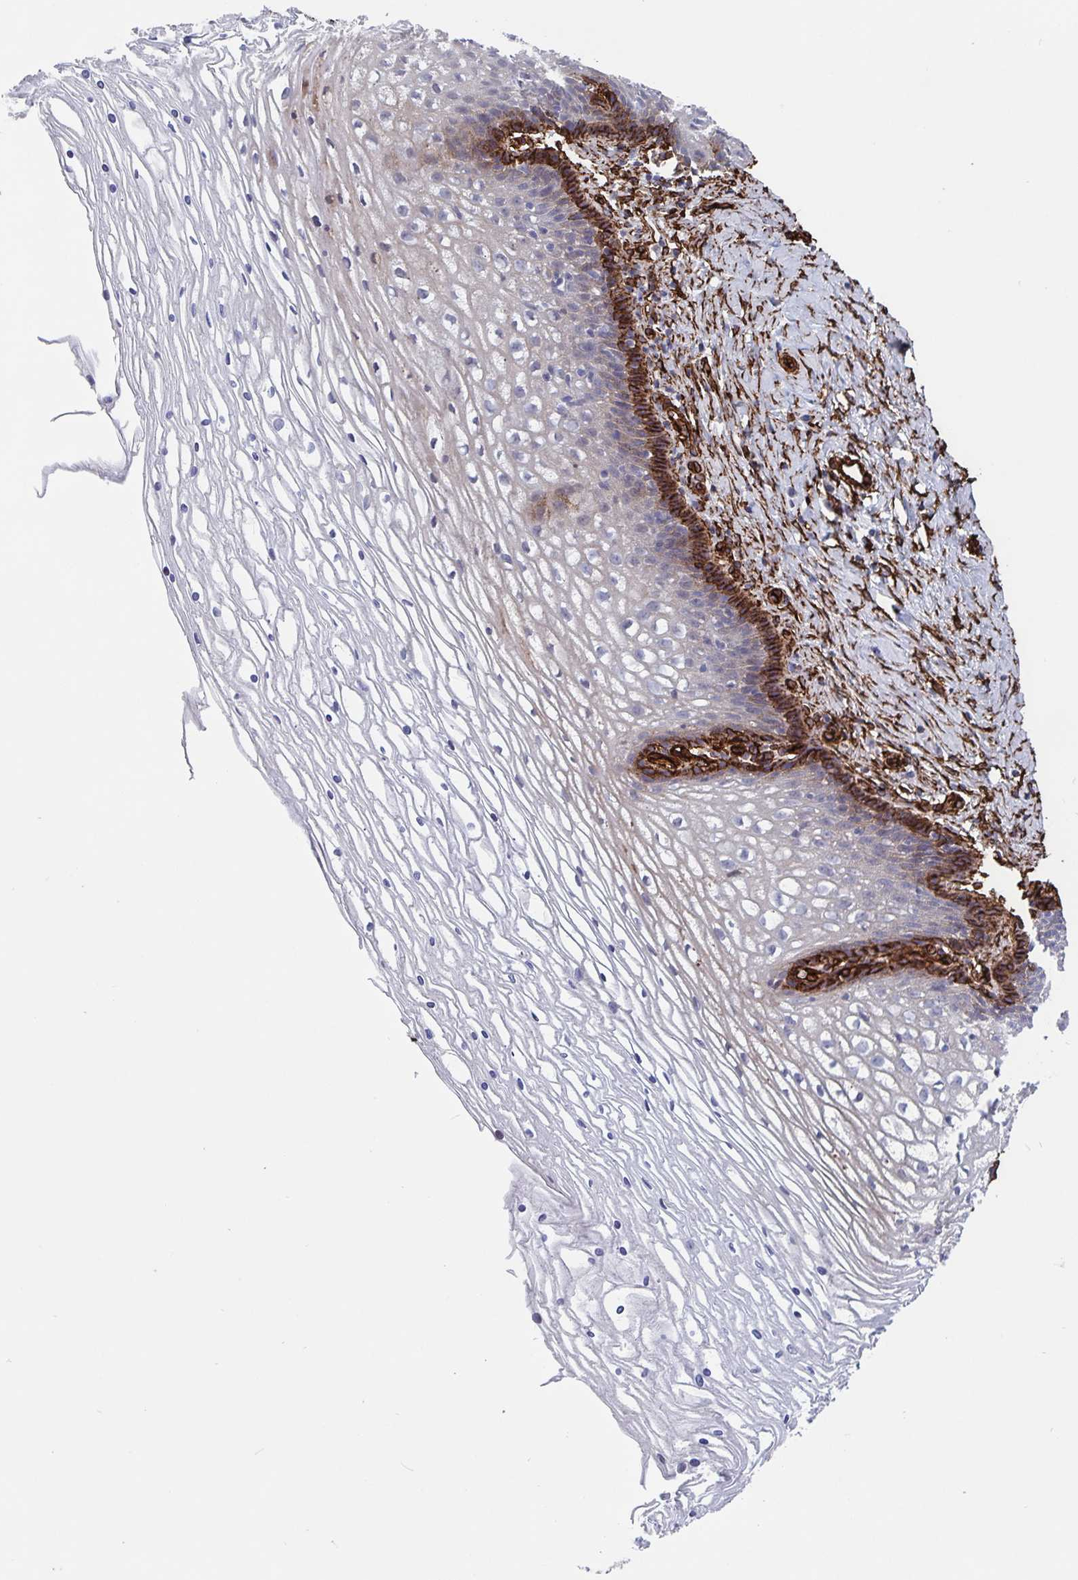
{"staining": {"intensity": "moderate", "quantity": "25%-75%", "location": "cytoplasmic/membranous"}, "tissue": "cervix", "cell_type": "Glandular cells", "image_type": "normal", "snomed": [{"axis": "morphology", "description": "Normal tissue, NOS"}, {"axis": "topography", "description": "Cervix"}], "caption": "High-power microscopy captured an immunohistochemistry histopathology image of benign cervix, revealing moderate cytoplasmic/membranous positivity in about 25%-75% of glandular cells.", "gene": "DCHS2", "patient": {"sex": "female", "age": 36}}